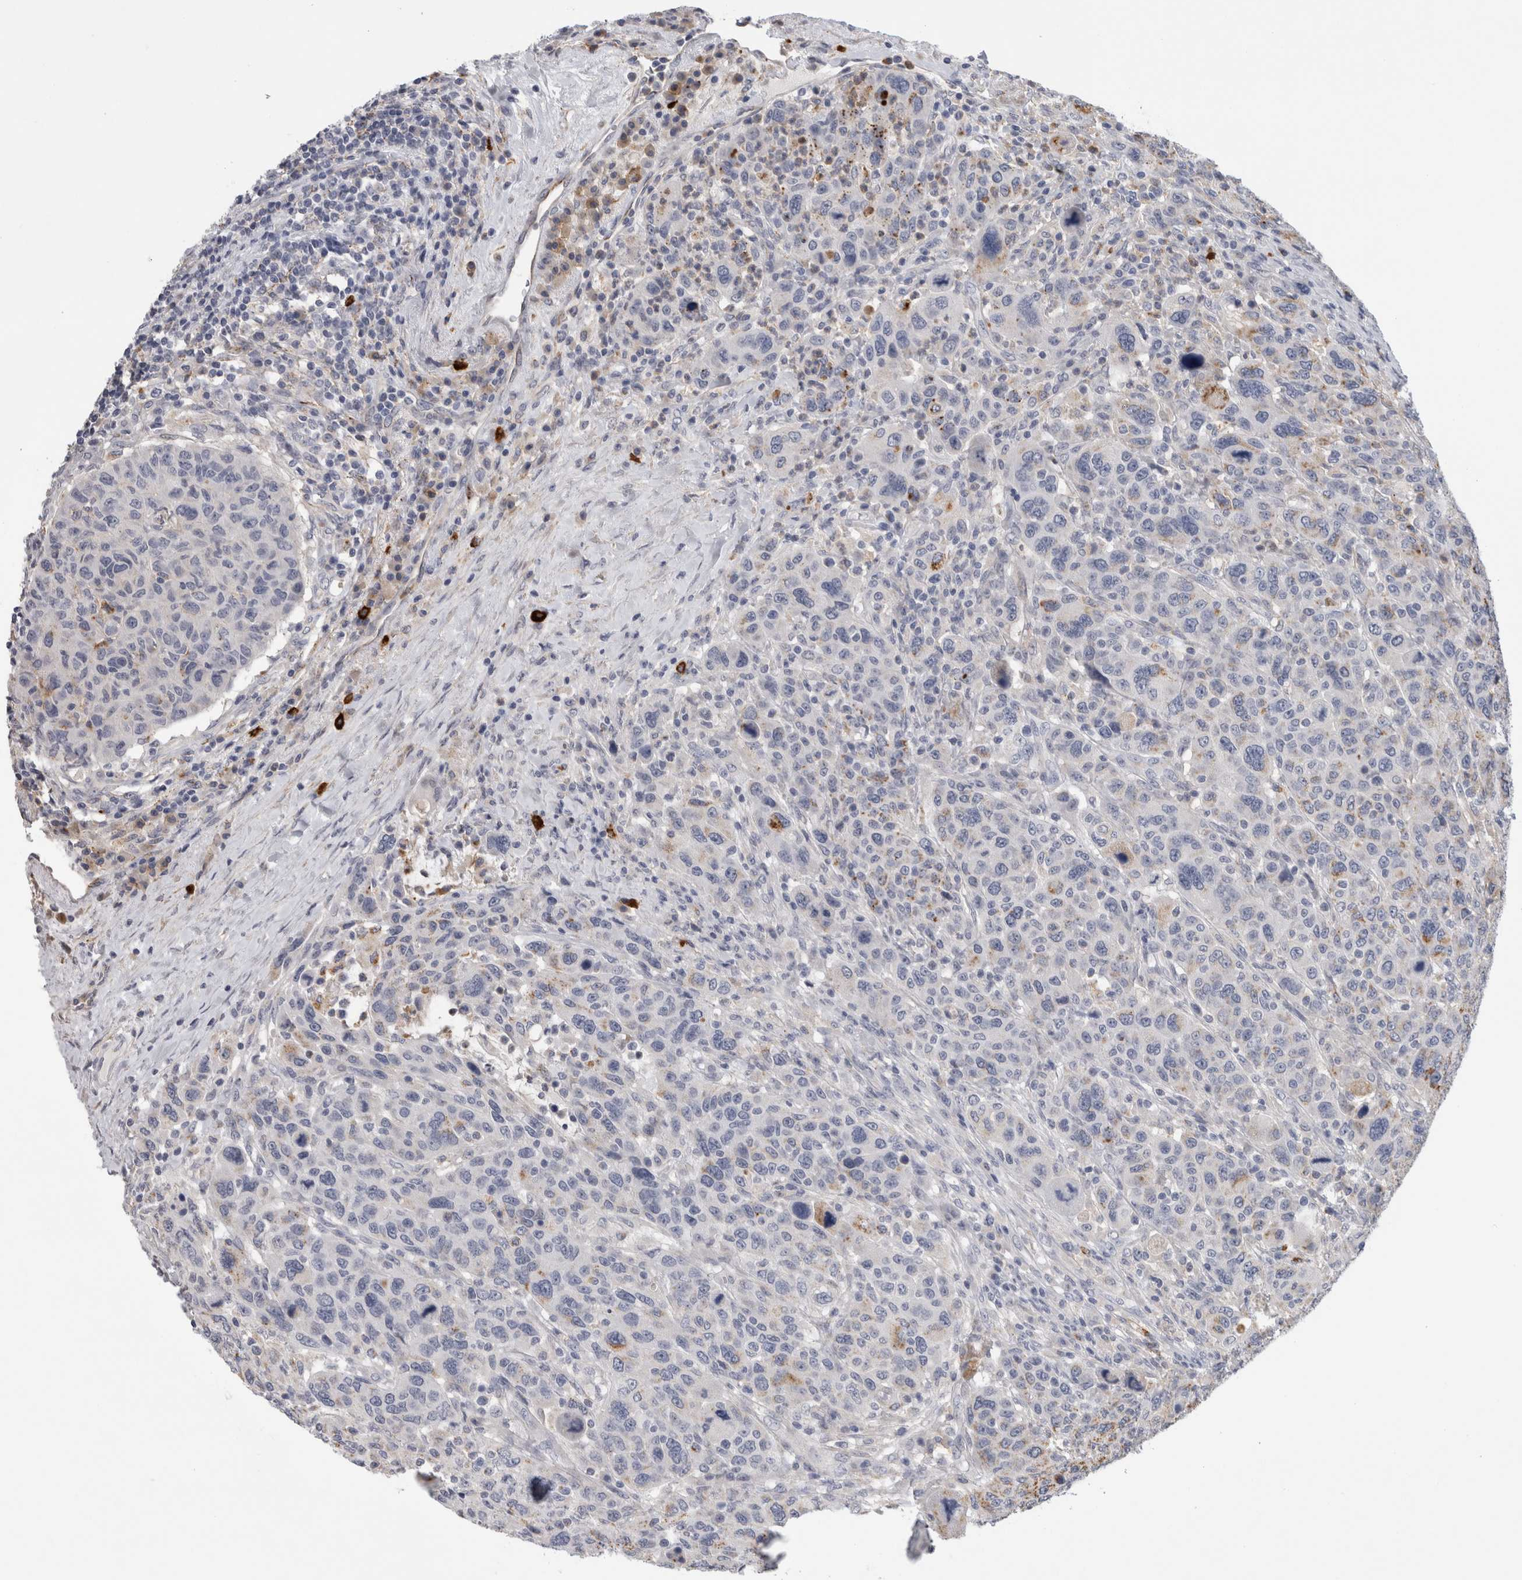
{"staining": {"intensity": "negative", "quantity": "none", "location": "none"}, "tissue": "breast cancer", "cell_type": "Tumor cells", "image_type": "cancer", "snomed": [{"axis": "morphology", "description": "Duct carcinoma"}, {"axis": "topography", "description": "Breast"}], "caption": "IHC micrograph of neoplastic tissue: breast cancer (intraductal carcinoma) stained with DAB exhibits no significant protein expression in tumor cells. The staining was performed using DAB (3,3'-diaminobenzidine) to visualize the protein expression in brown, while the nuclei were stained in blue with hematoxylin (Magnification: 20x).", "gene": "CD63", "patient": {"sex": "female", "age": 37}}